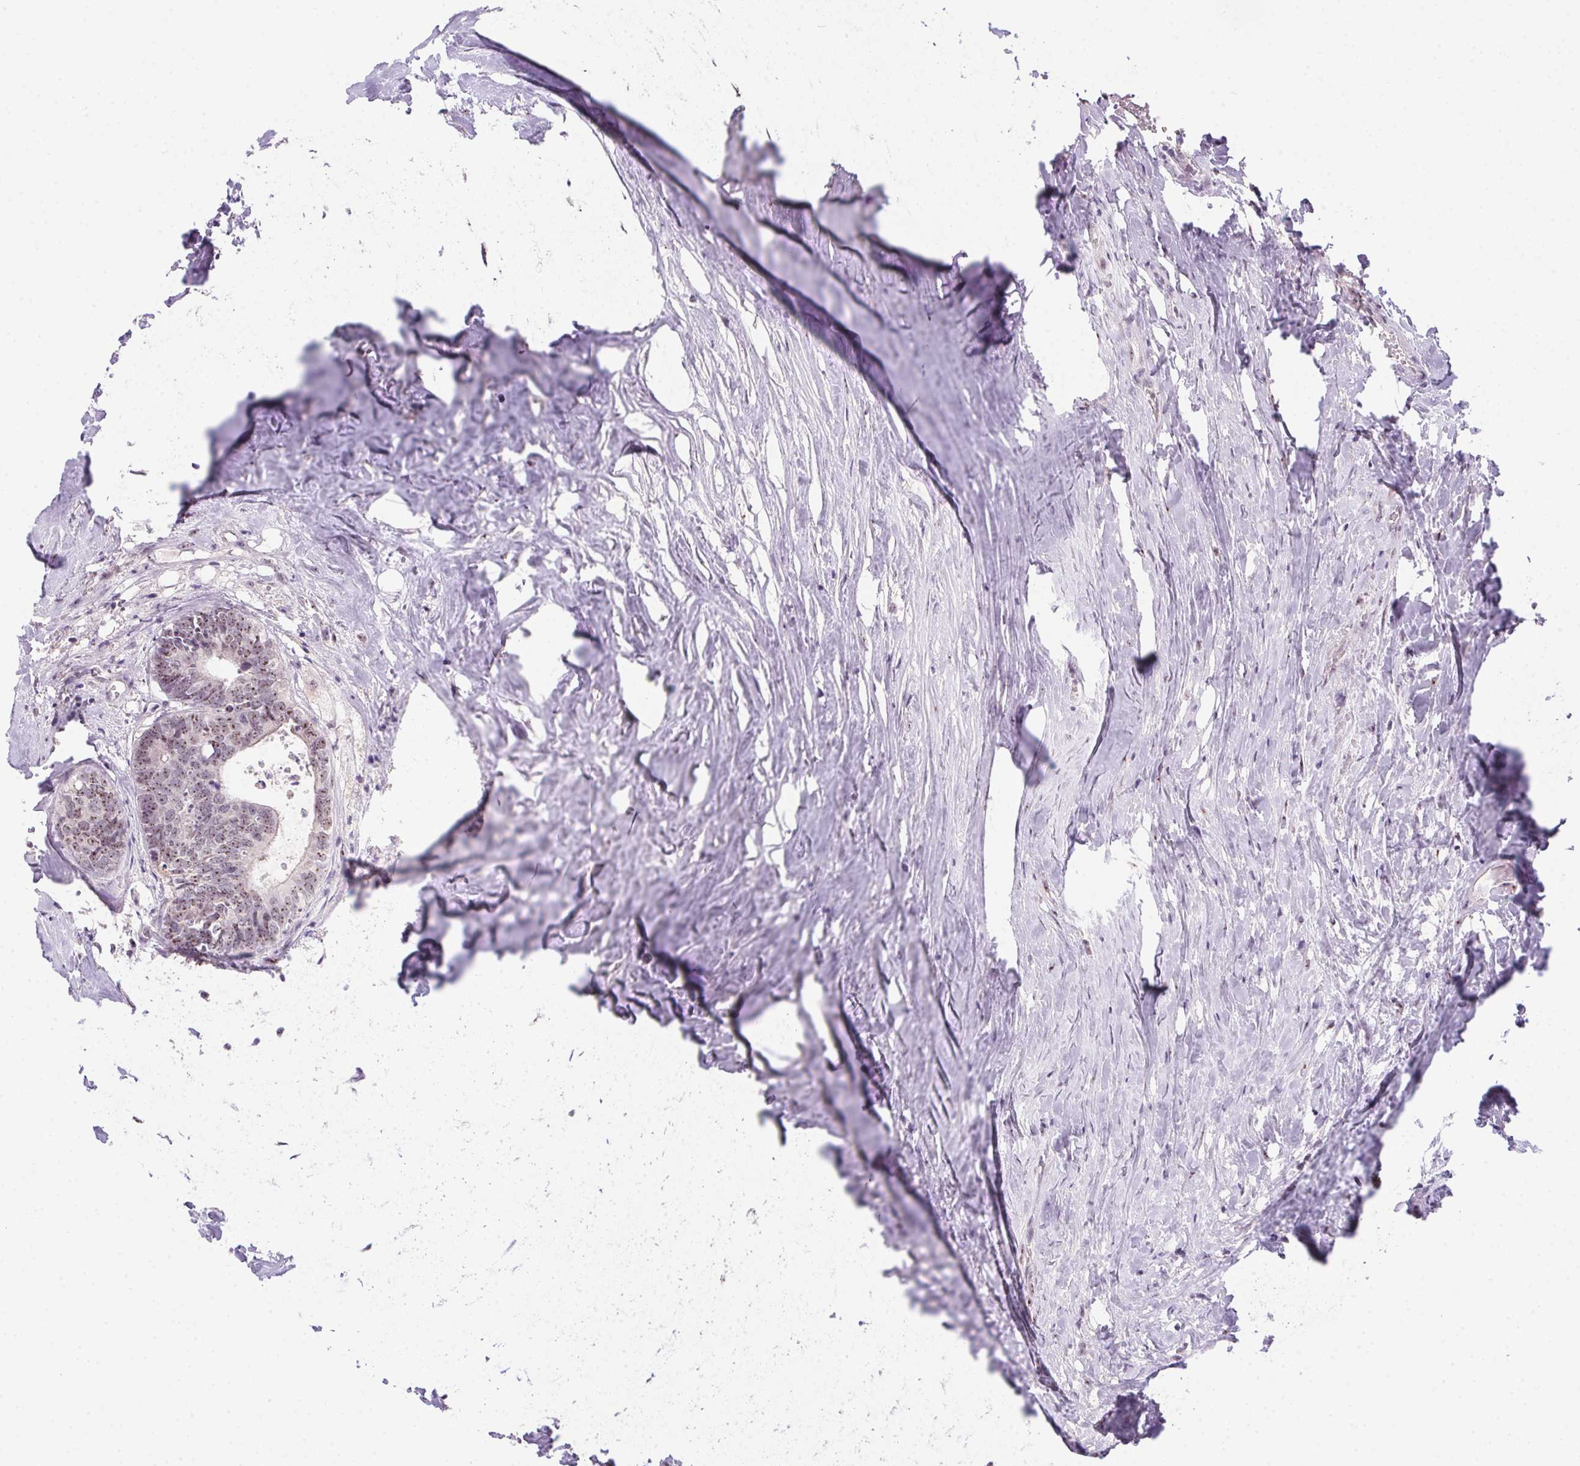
{"staining": {"intensity": "weak", "quantity": ">75%", "location": "nuclear"}, "tissue": "colorectal cancer", "cell_type": "Tumor cells", "image_type": "cancer", "snomed": [{"axis": "morphology", "description": "Adenocarcinoma, NOS"}, {"axis": "topography", "description": "Colon"}, {"axis": "topography", "description": "Rectum"}], "caption": "Protein analysis of adenocarcinoma (colorectal) tissue displays weak nuclear positivity in about >75% of tumor cells.", "gene": "BATF2", "patient": {"sex": "male", "age": 57}}